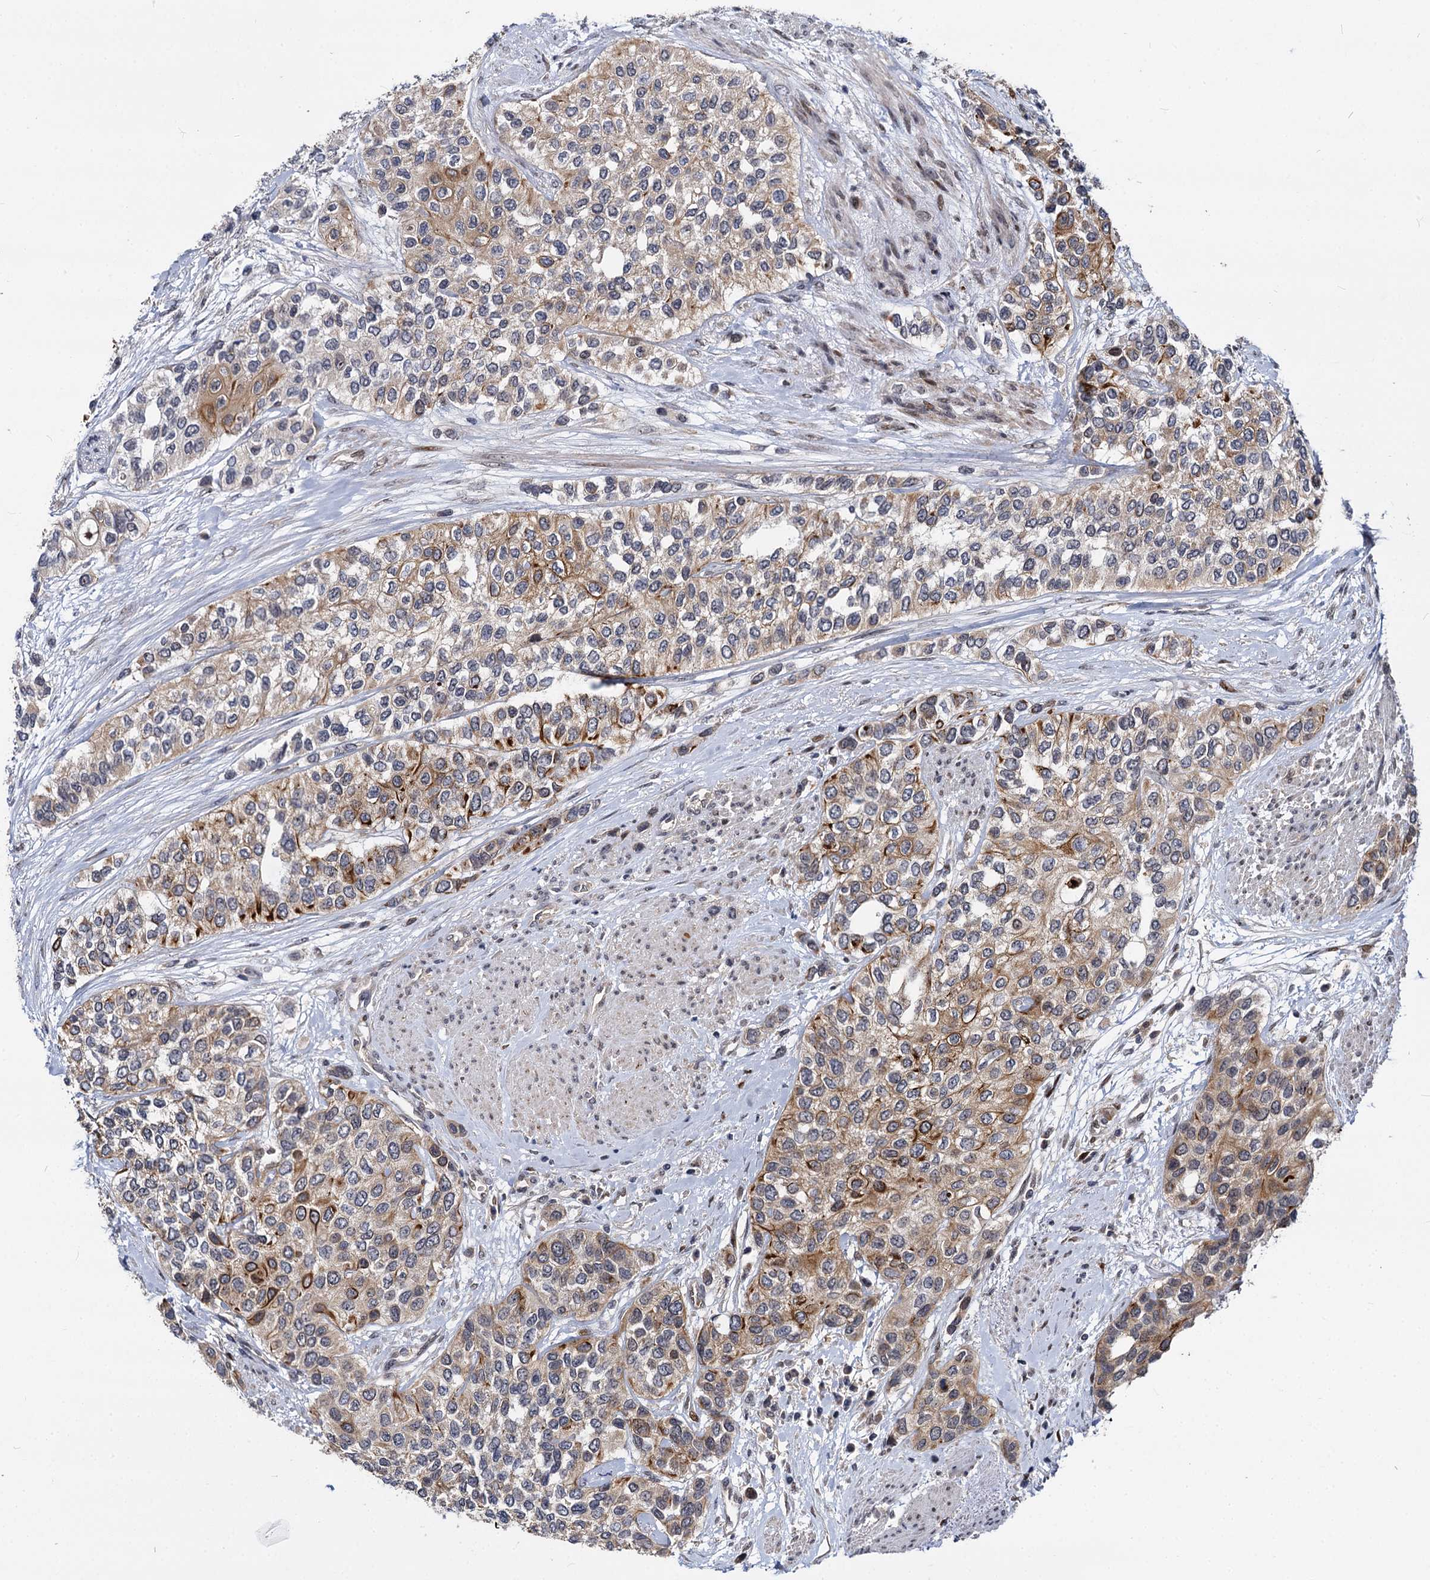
{"staining": {"intensity": "moderate", "quantity": "25%-75%", "location": "cytoplasmic/membranous"}, "tissue": "urothelial cancer", "cell_type": "Tumor cells", "image_type": "cancer", "snomed": [{"axis": "morphology", "description": "Normal tissue, NOS"}, {"axis": "morphology", "description": "Urothelial carcinoma, High grade"}, {"axis": "topography", "description": "Vascular tissue"}, {"axis": "topography", "description": "Urinary bladder"}], "caption": "Human urothelial cancer stained with a protein marker demonstrates moderate staining in tumor cells.", "gene": "MAML2", "patient": {"sex": "female", "age": 56}}